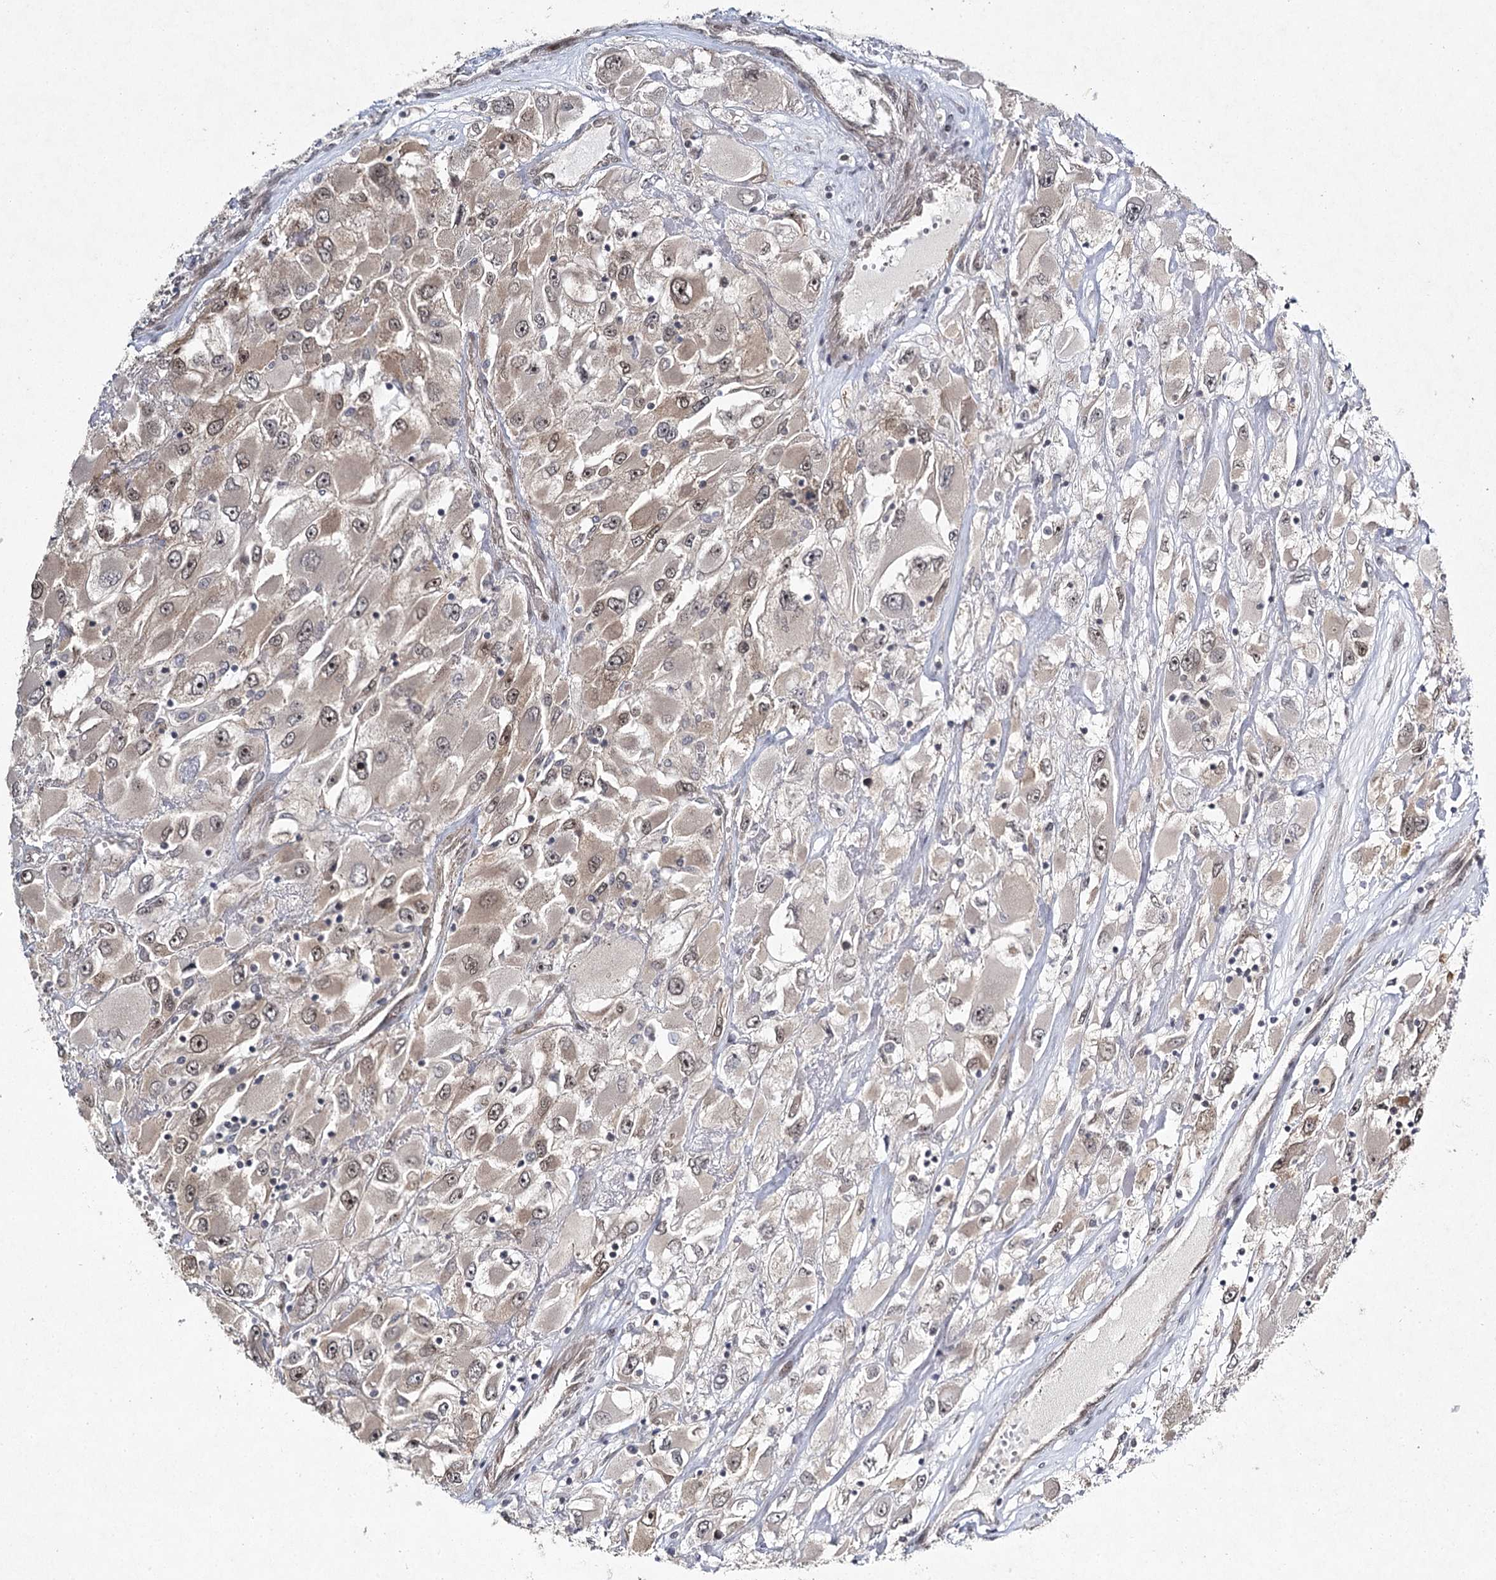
{"staining": {"intensity": "moderate", "quantity": "25%-75%", "location": "cytoplasmic/membranous,nuclear"}, "tissue": "renal cancer", "cell_type": "Tumor cells", "image_type": "cancer", "snomed": [{"axis": "morphology", "description": "Adenocarcinoma, NOS"}, {"axis": "topography", "description": "Kidney"}], "caption": "Moderate cytoplasmic/membranous and nuclear expression for a protein is appreciated in about 25%-75% of tumor cells of renal cancer using immunohistochemistry (IHC).", "gene": "DCUN1D4", "patient": {"sex": "female", "age": 52}}